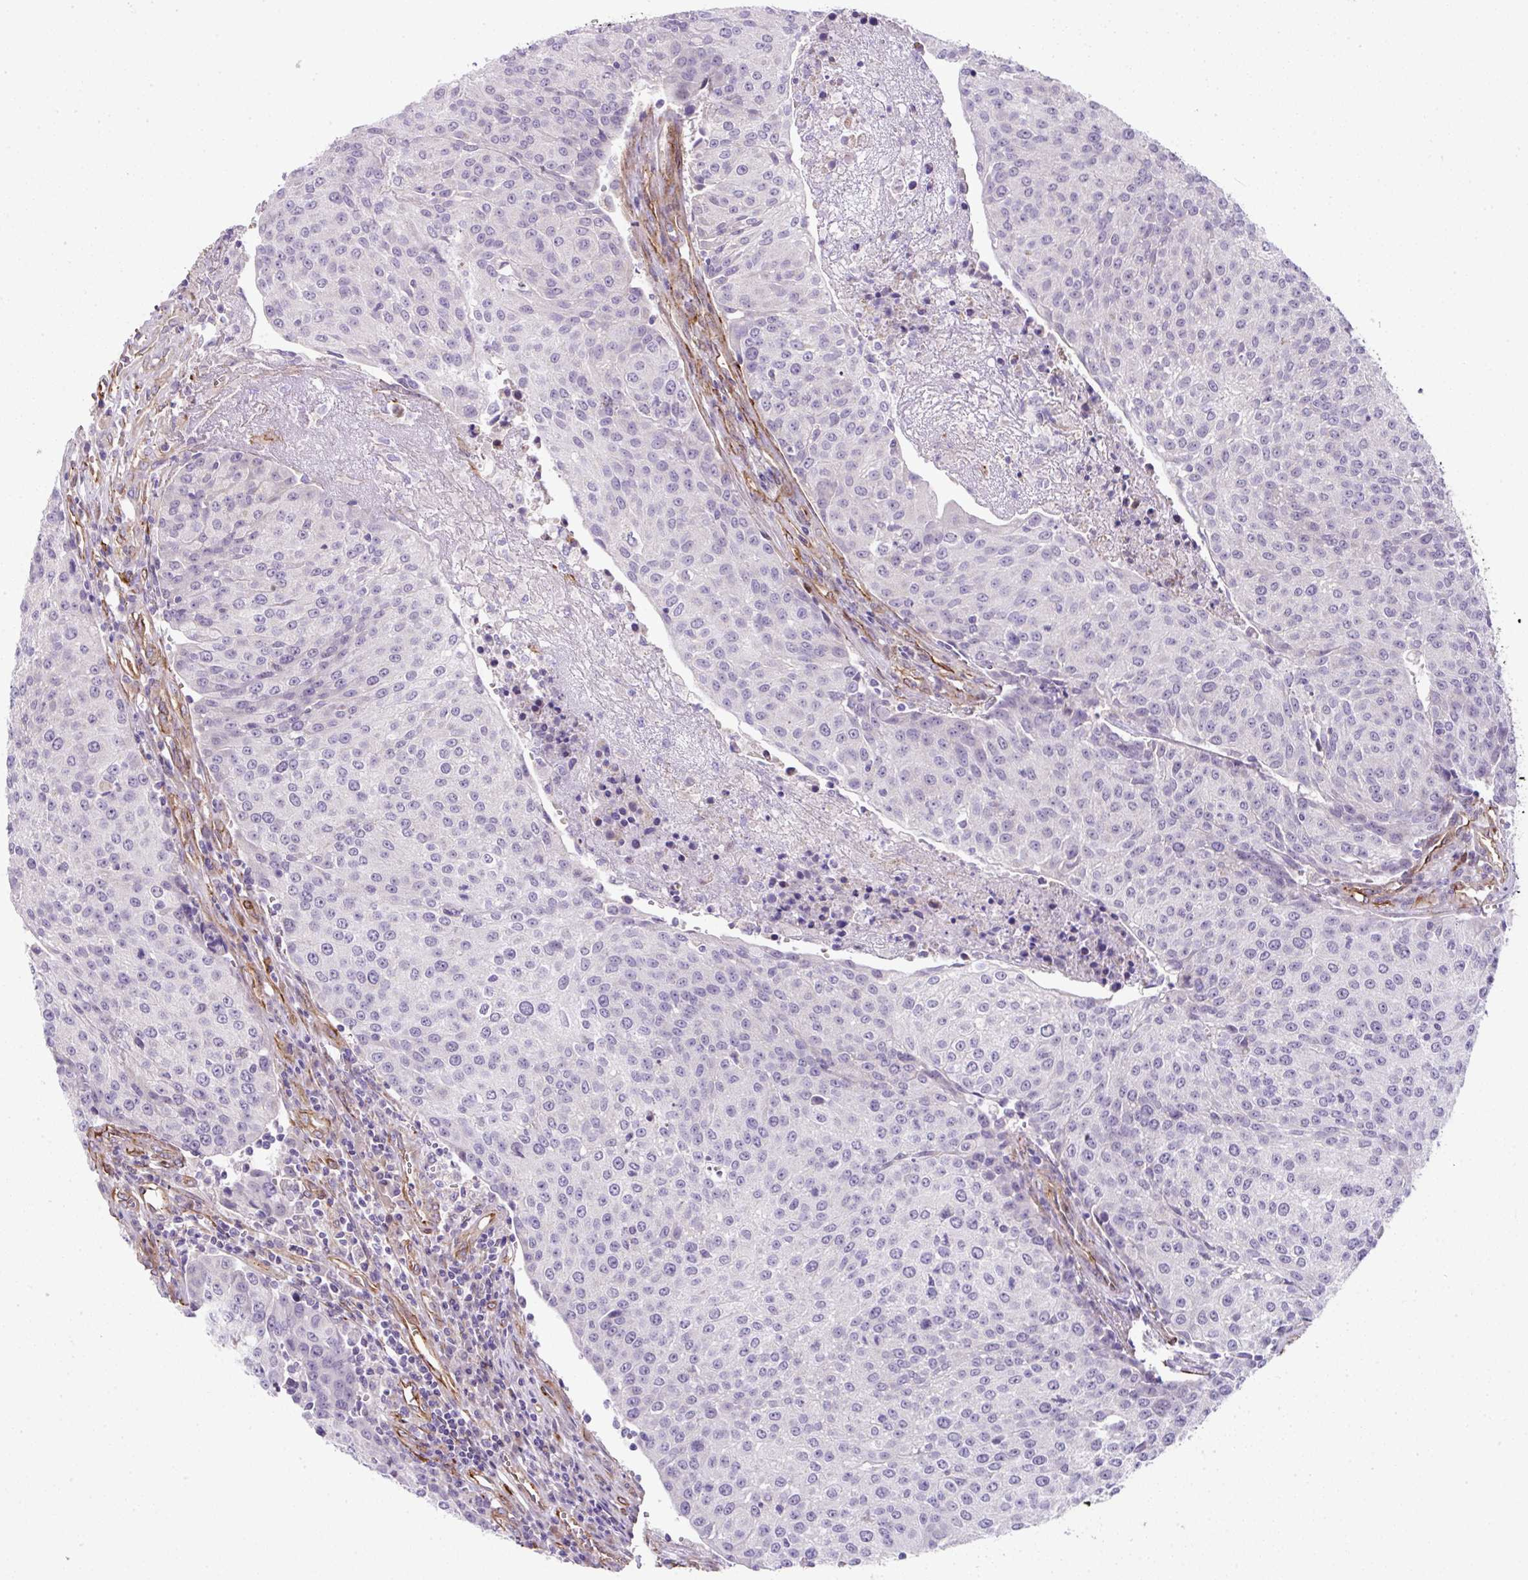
{"staining": {"intensity": "negative", "quantity": "none", "location": "none"}, "tissue": "urothelial cancer", "cell_type": "Tumor cells", "image_type": "cancer", "snomed": [{"axis": "morphology", "description": "Urothelial carcinoma, High grade"}, {"axis": "topography", "description": "Urinary bladder"}], "caption": "Tumor cells show no significant expression in urothelial cancer.", "gene": "ANKUB1", "patient": {"sex": "female", "age": 85}}